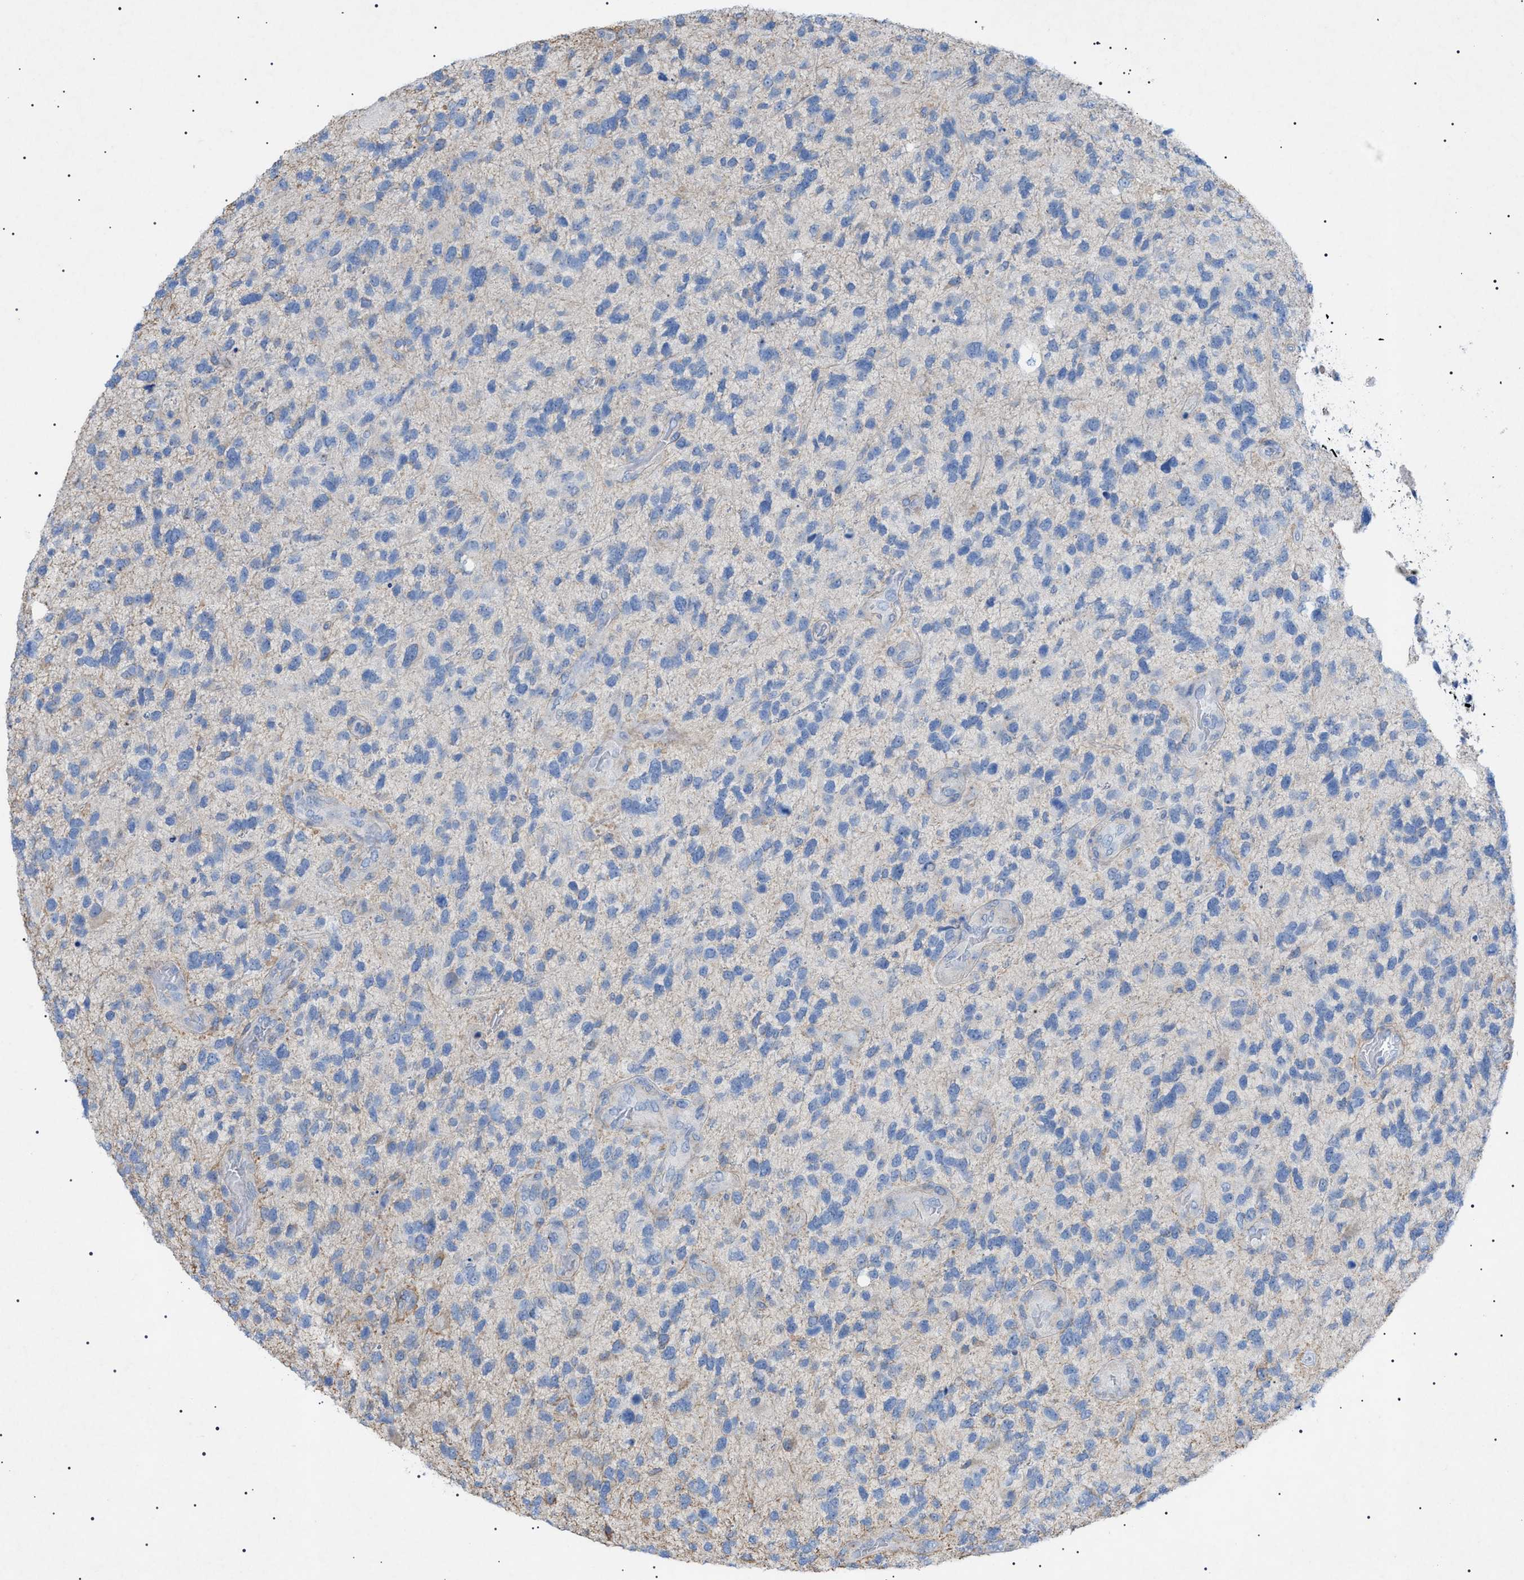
{"staining": {"intensity": "negative", "quantity": "none", "location": "none"}, "tissue": "glioma", "cell_type": "Tumor cells", "image_type": "cancer", "snomed": [{"axis": "morphology", "description": "Glioma, malignant, High grade"}, {"axis": "topography", "description": "Brain"}], "caption": "Tumor cells are negative for protein expression in human malignant glioma (high-grade).", "gene": "ADAMTS1", "patient": {"sex": "female", "age": 58}}